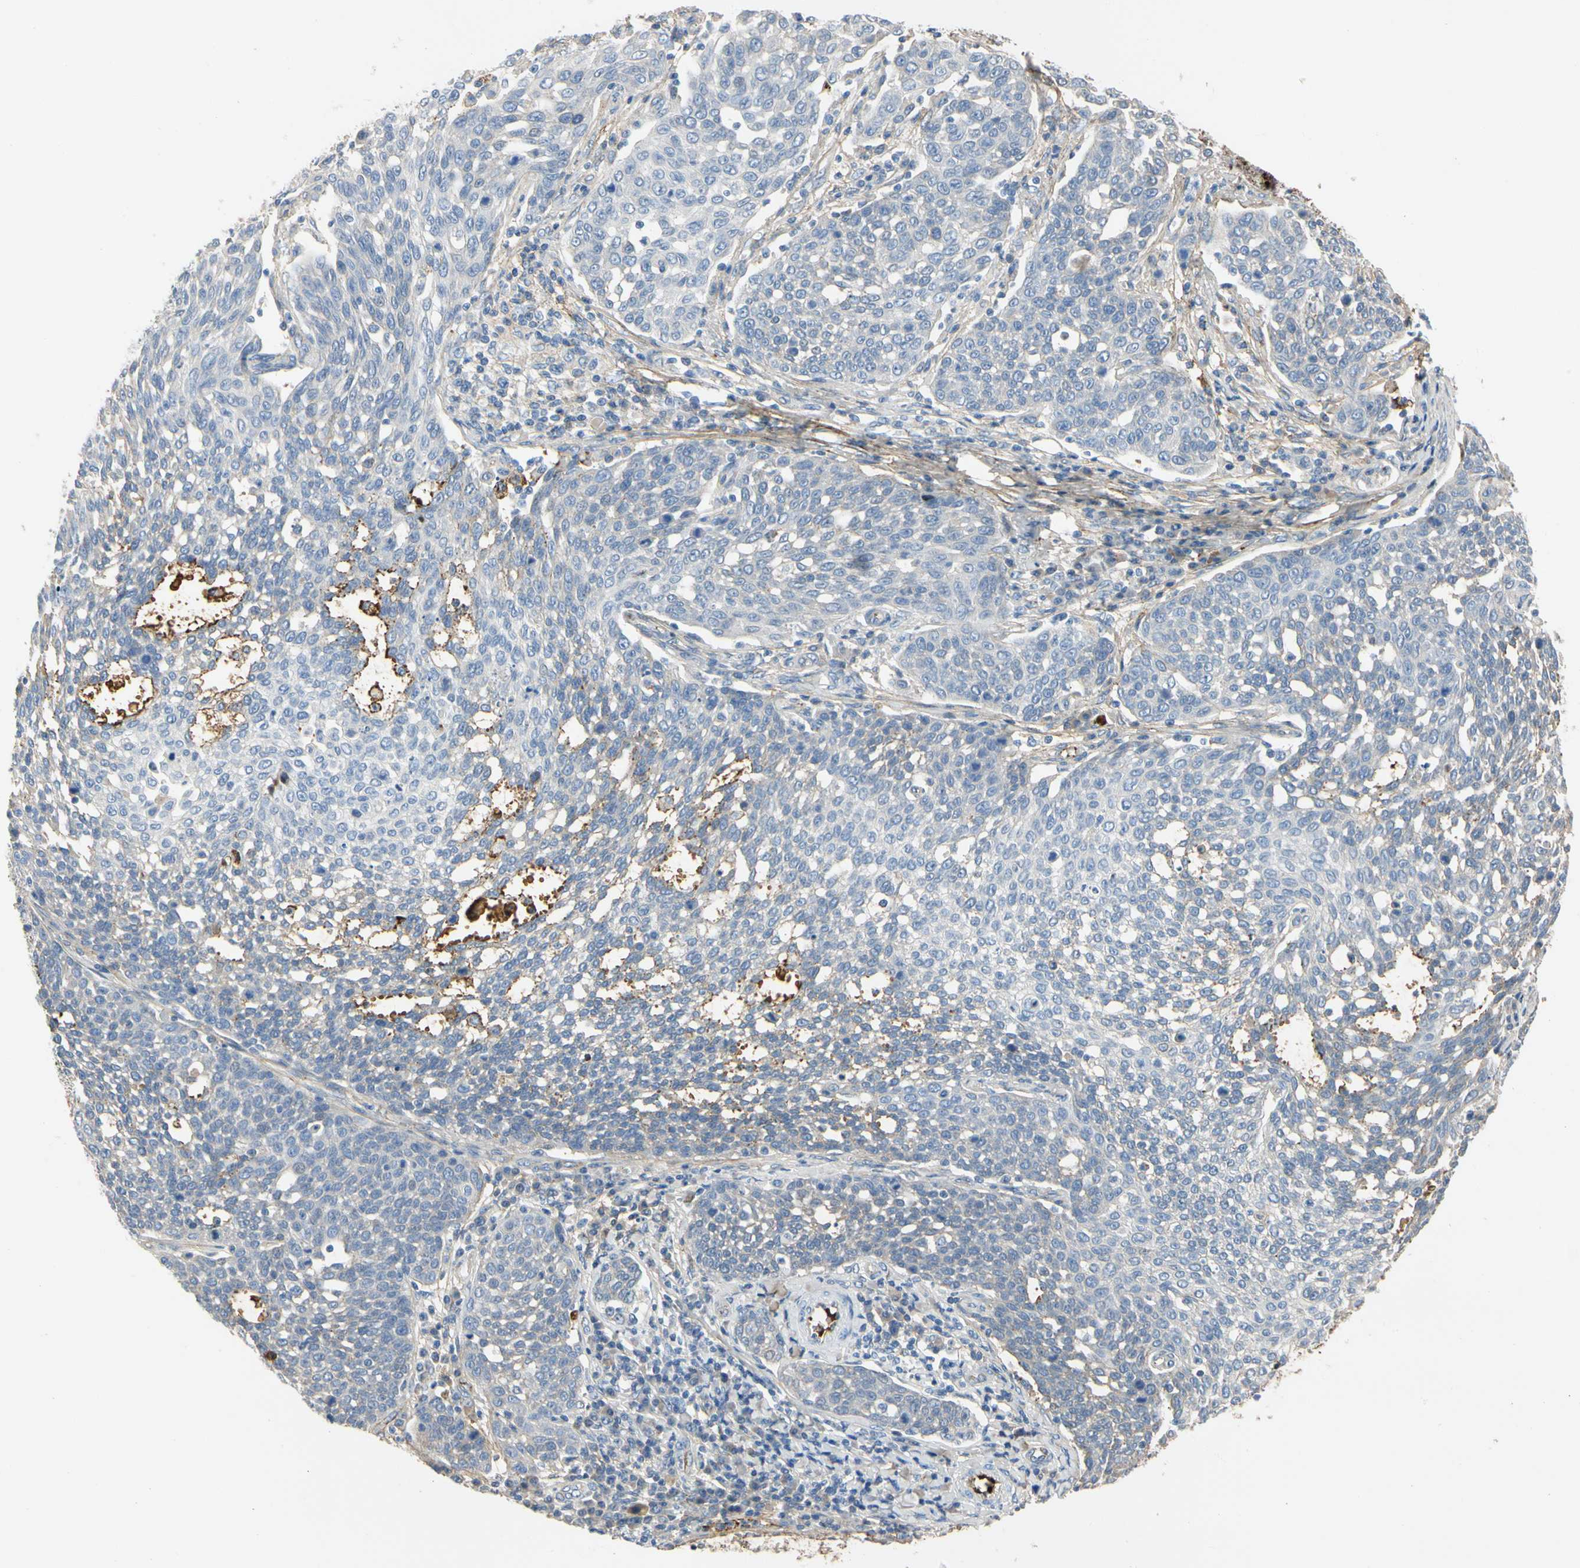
{"staining": {"intensity": "negative", "quantity": "none", "location": "none"}, "tissue": "cervical cancer", "cell_type": "Tumor cells", "image_type": "cancer", "snomed": [{"axis": "morphology", "description": "Squamous cell carcinoma, NOS"}, {"axis": "topography", "description": "Cervix"}], "caption": "The histopathology image shows no staining of tumor cells in cervical cancer. (Brightfield microscopy of DAB (3,3'-diaminobenzidine) immunohistochemistry (IHC) at high magnification).", "gene": "FGB", "patient": {"sex": "female", "age": 34}}